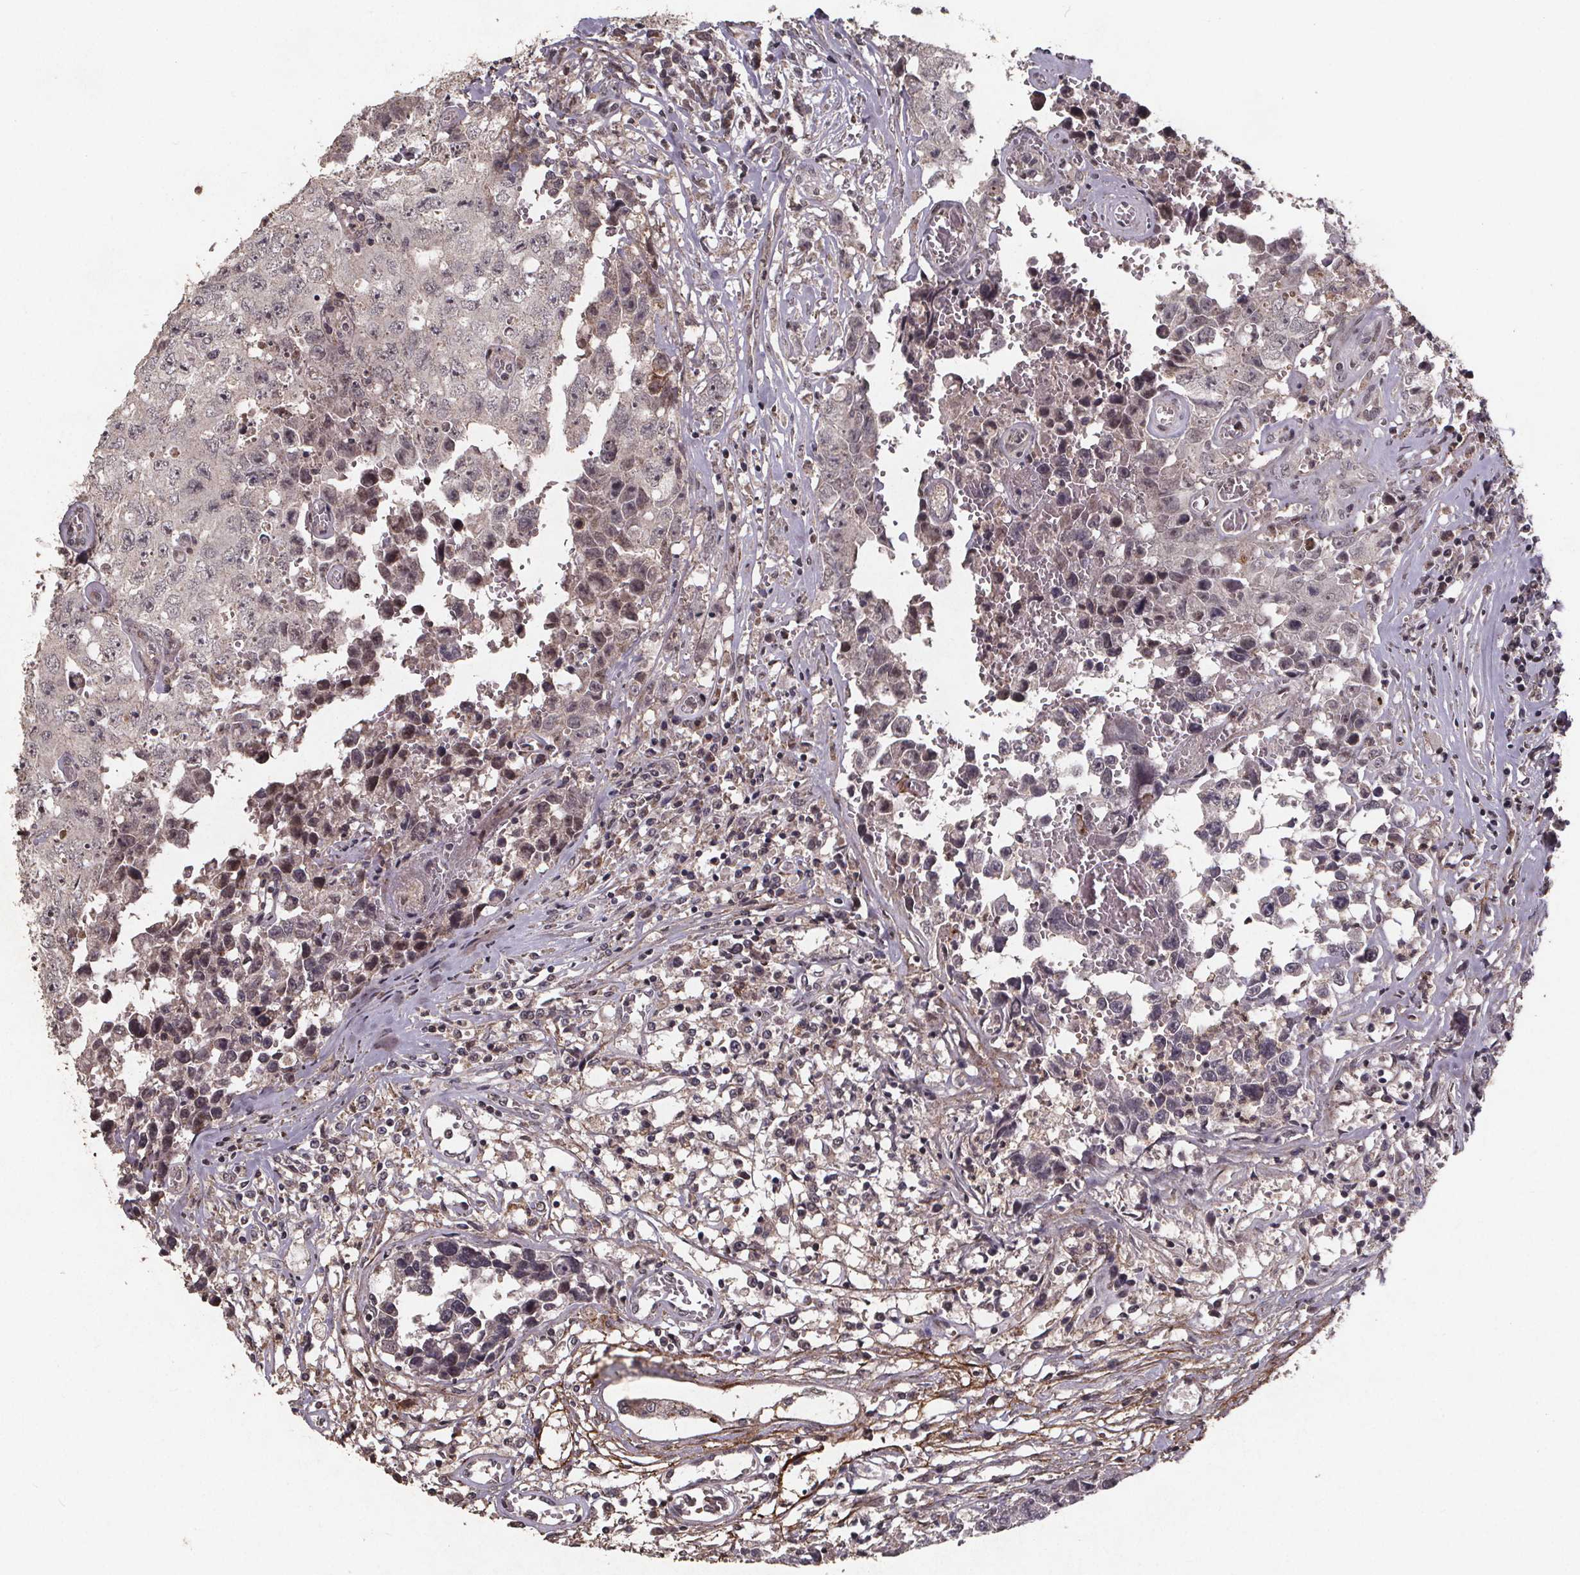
{"staining": {"intensity": "negative", "quantity": "none", "location": "none"}, "tissue": "testis cancer", "cell_type": "Tumor cells", "image_type": "cancer", "snomed": [{"axis": "morphology", "description": "Carcinoma, Embryonal, NOS"}, {"axis": "topography", "description": "Testis"}], "caption": "An immunohistochemistry (IHC) micrograph of testis cancer (embryonal carcinoma) is shown. There is no staining in tumor cells of testis cancer (embryonal carcinoma).", "gene": "GPX3", "patient": {"sex": "male", "age": 36}}